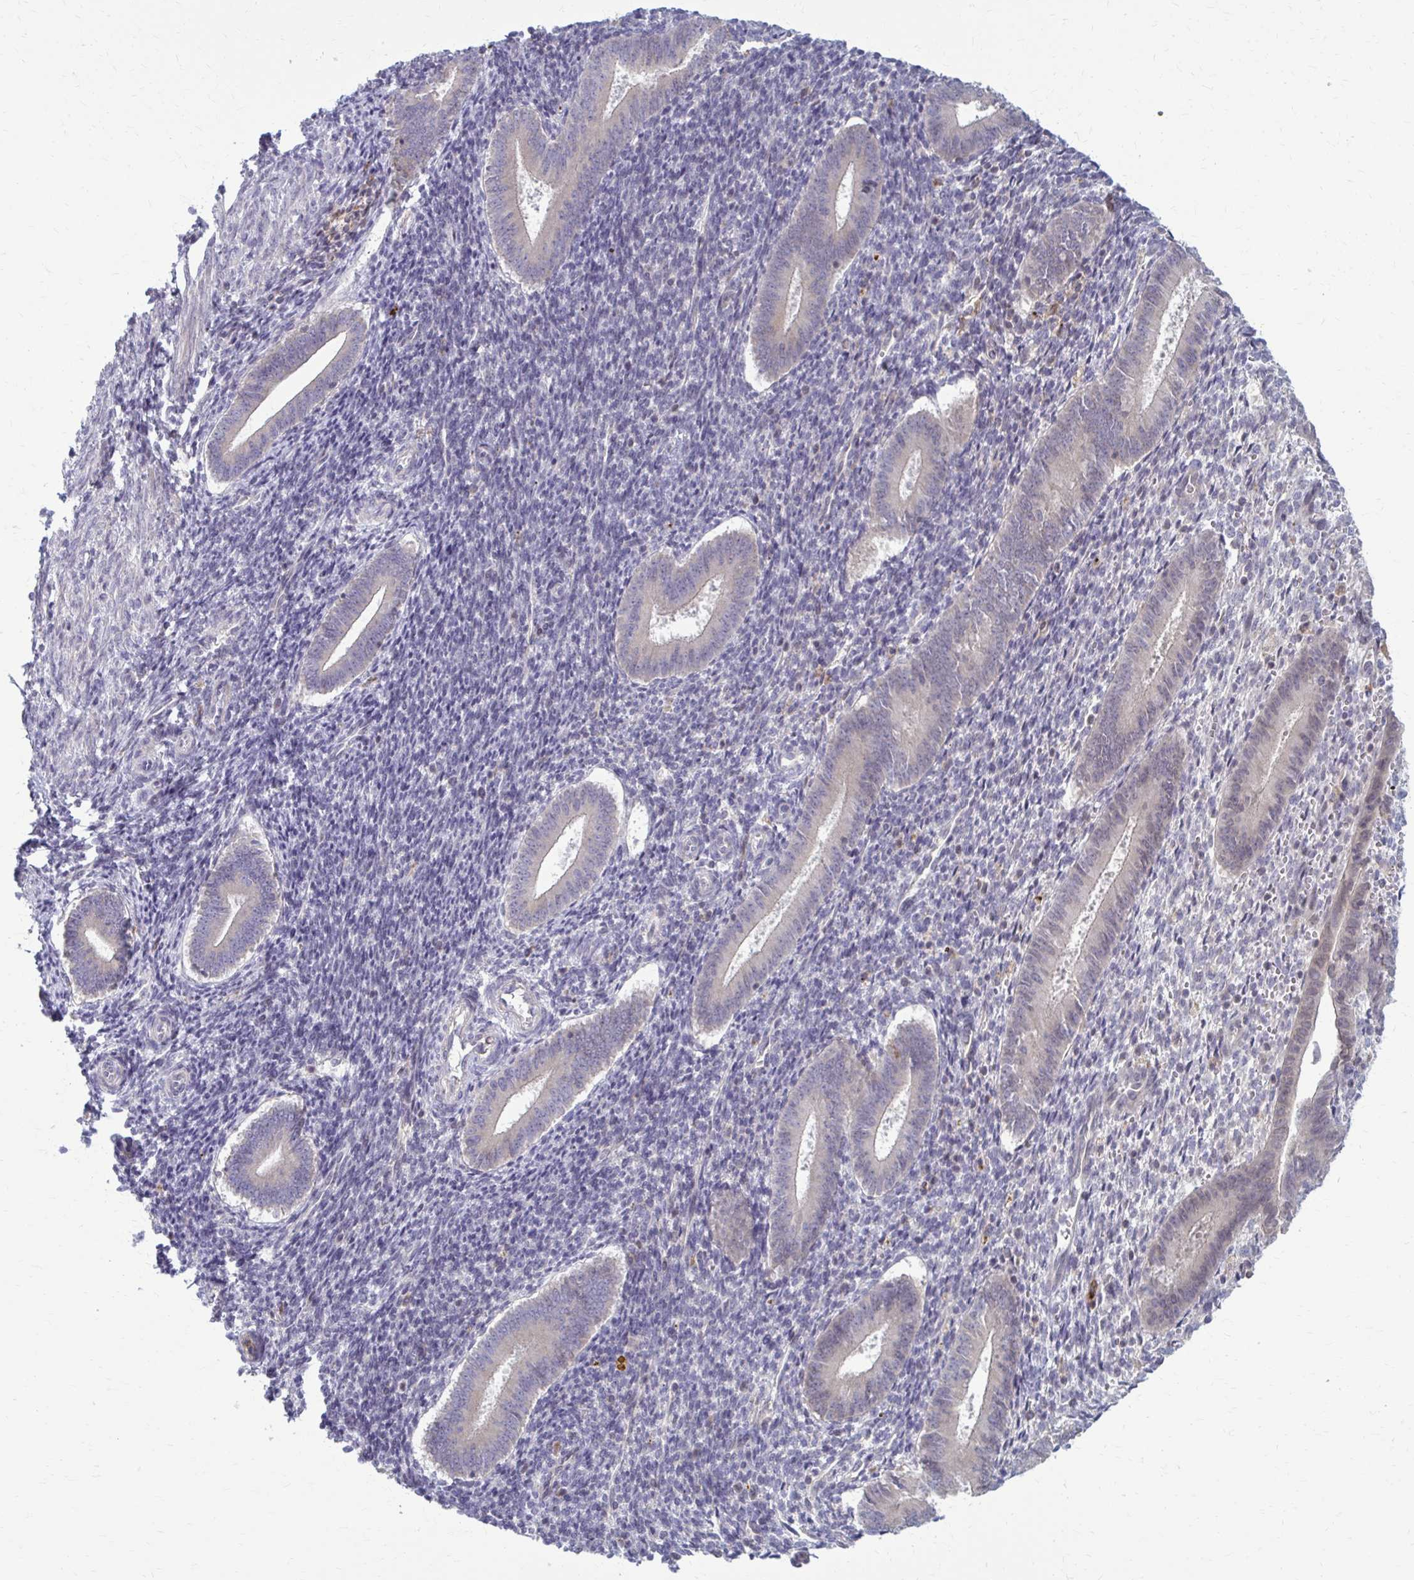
{"staining": {"intensity": "negative", "quantity": "none", "location": "none"}, "tissue": "endometrium", "cell_type": "Cells in endometrial stroma", "image_type": "normal", "snomed": [{"axis": "morphology", "description": "Normal tissue, NOS"}, {"axis": "topography", "description": "Endometrium"}], "caption": "Histopathology image shows no protein positivity in cells in endometrial stroma of normal endometrium.", "gene": "MCRIP2", "patient": {"sex": "female", "age": 25}}